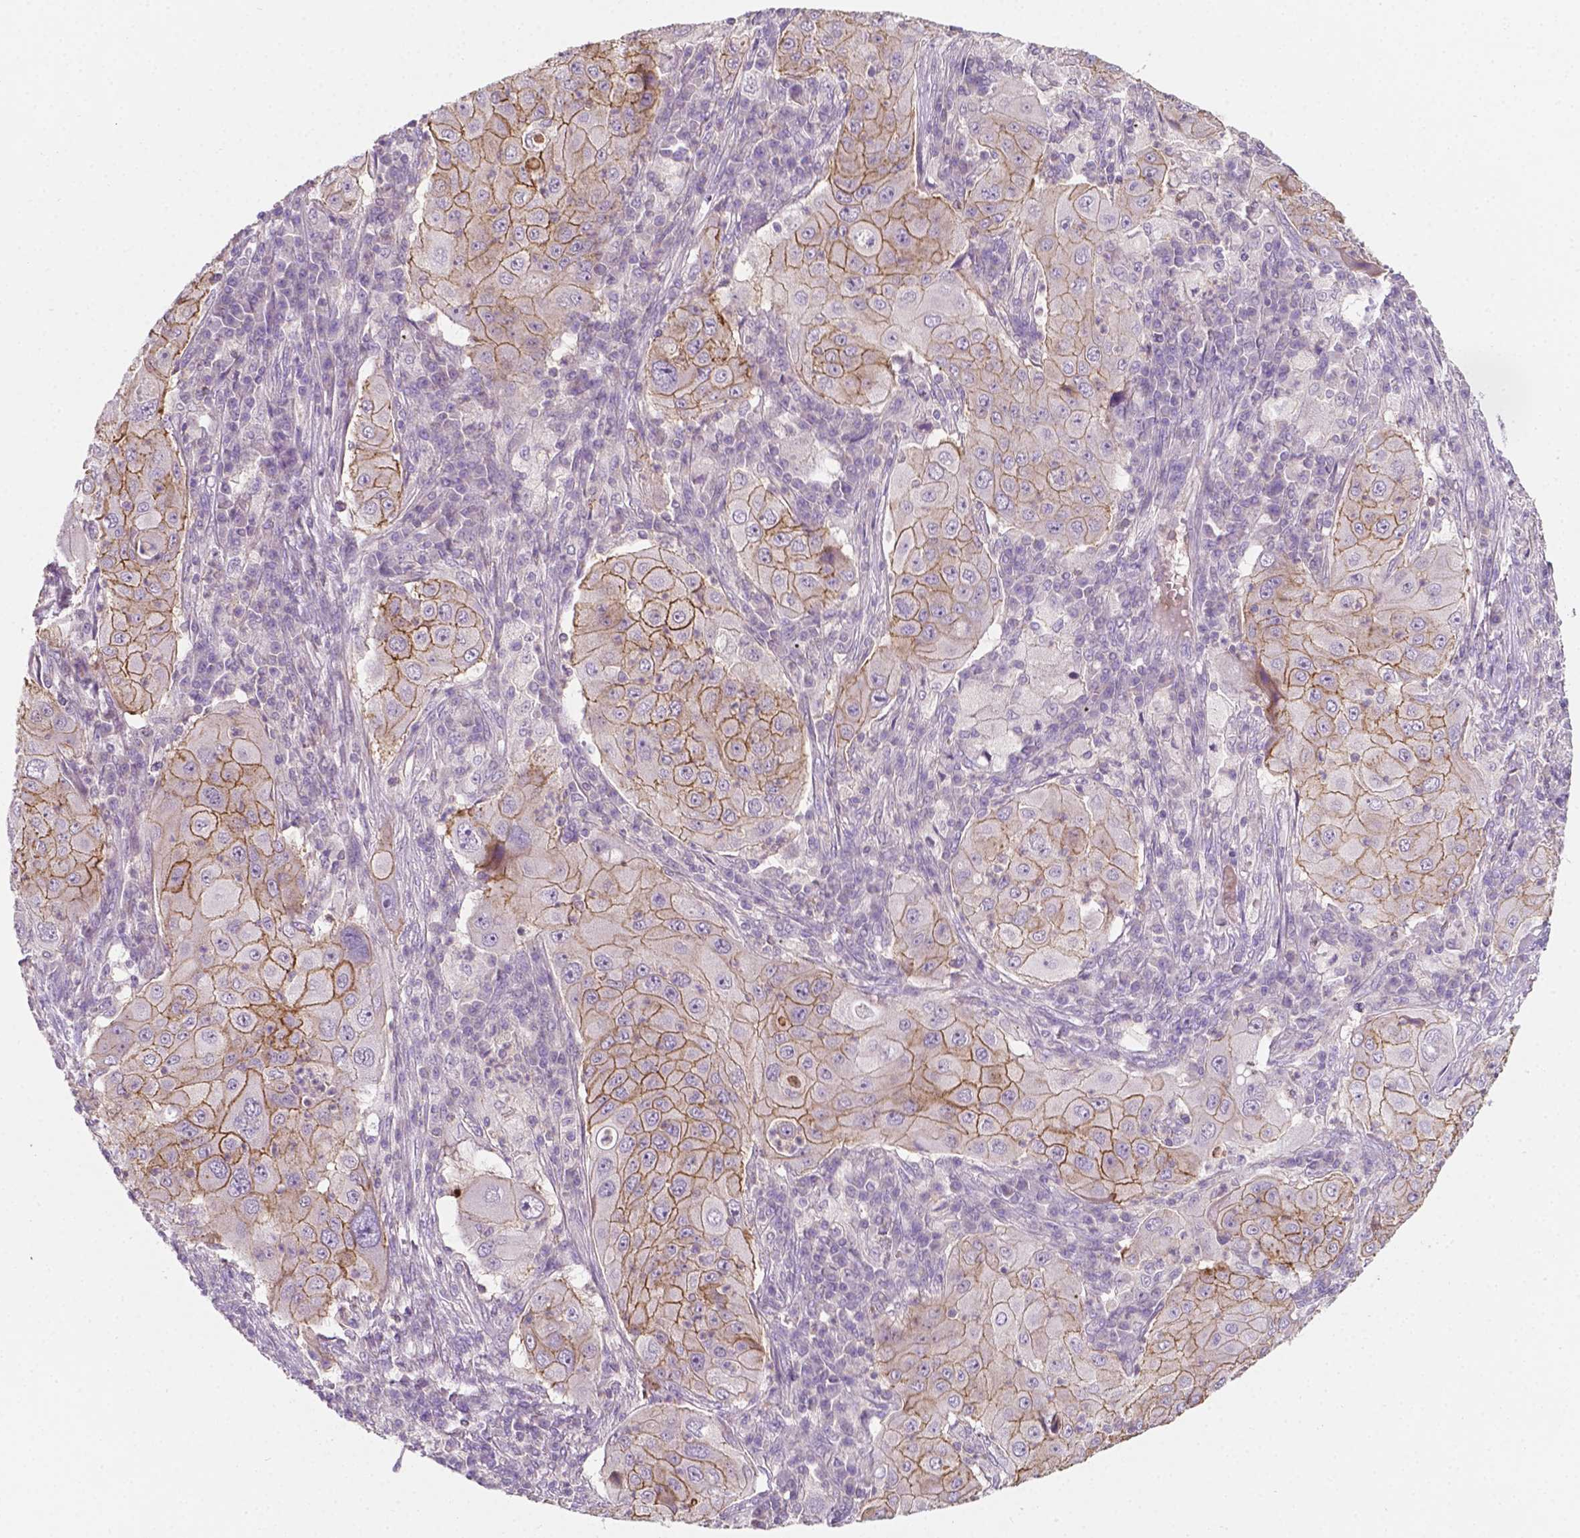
{"staining": {"intensity": "moderate", "quantity": ">75%", "location": "cytoplasmic/membranous"}, "tissue": "lung cancer", "cell_type": "Tumor cells", "image_type": "cancer", "snomed": [{"axis": "morphology", "description": "Squamous cell carcinoma, NOS"}, {"axis": "topography", "description": "Lung"}], "caption": "A brown stain shows moderate cytoplasmic/membranous positivity of a protein in squamous cell carcinoma (lung) tumor cells.", "gene": "EGFR", "patient": {"sex": "female", "age": 59}}